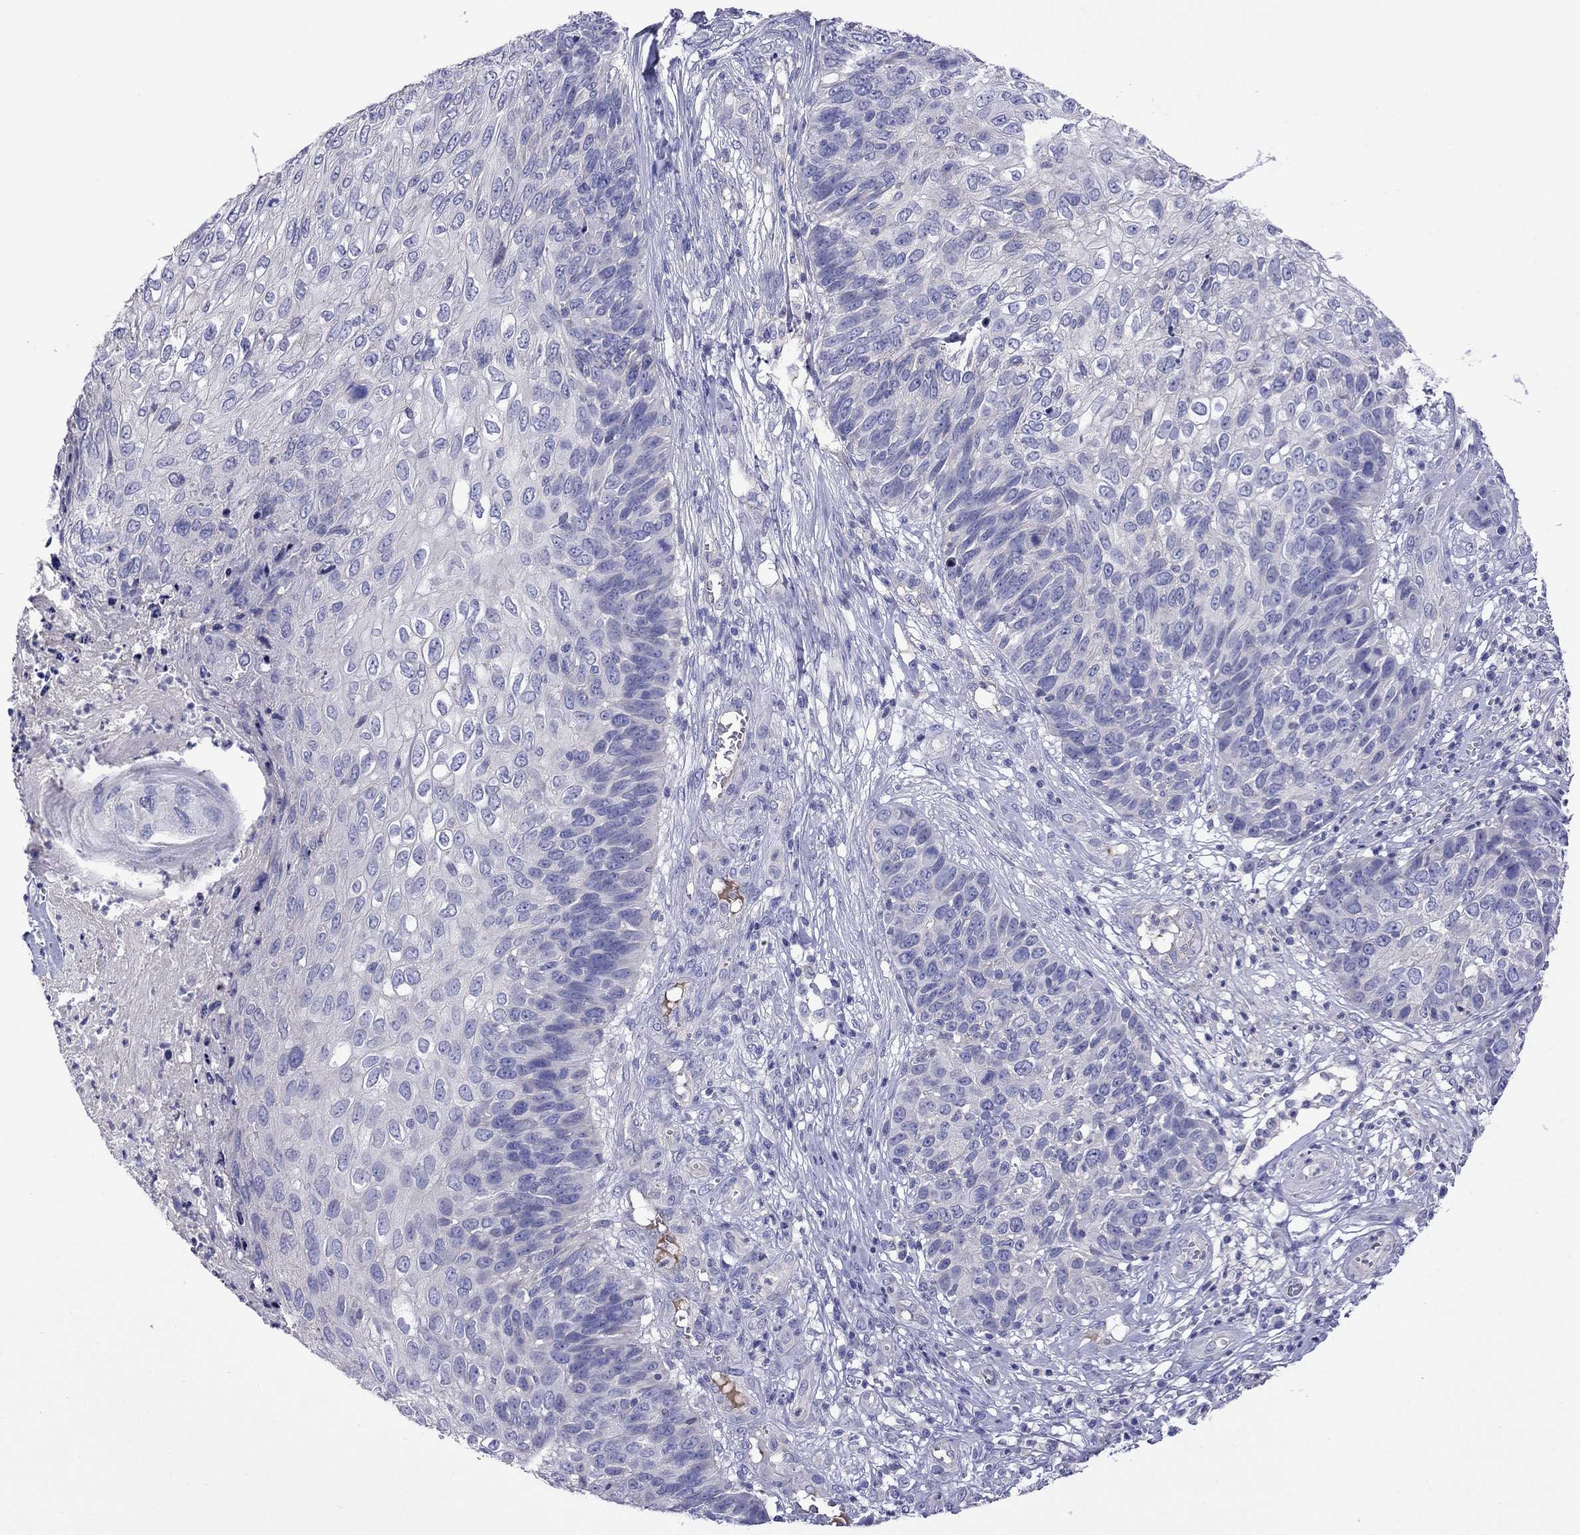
{"staining": {"intensity": "negative", "quantity": "none", "location": "none"}, "tissue": "skin cancer", "cell_type": "Tumor cells", "image_type": "cancer", "snomed": [{"axis": "morphology", "description": "Squamous cell carcinoma, NOS"}, {"axis": "topography", "description": "Skin"}], "caption": "Skin cancer was stained to show a protein in brown. There is no significant staining in tumor cells.", "gene": "STAR", "patient": {"sex": "male", "age": 92}}